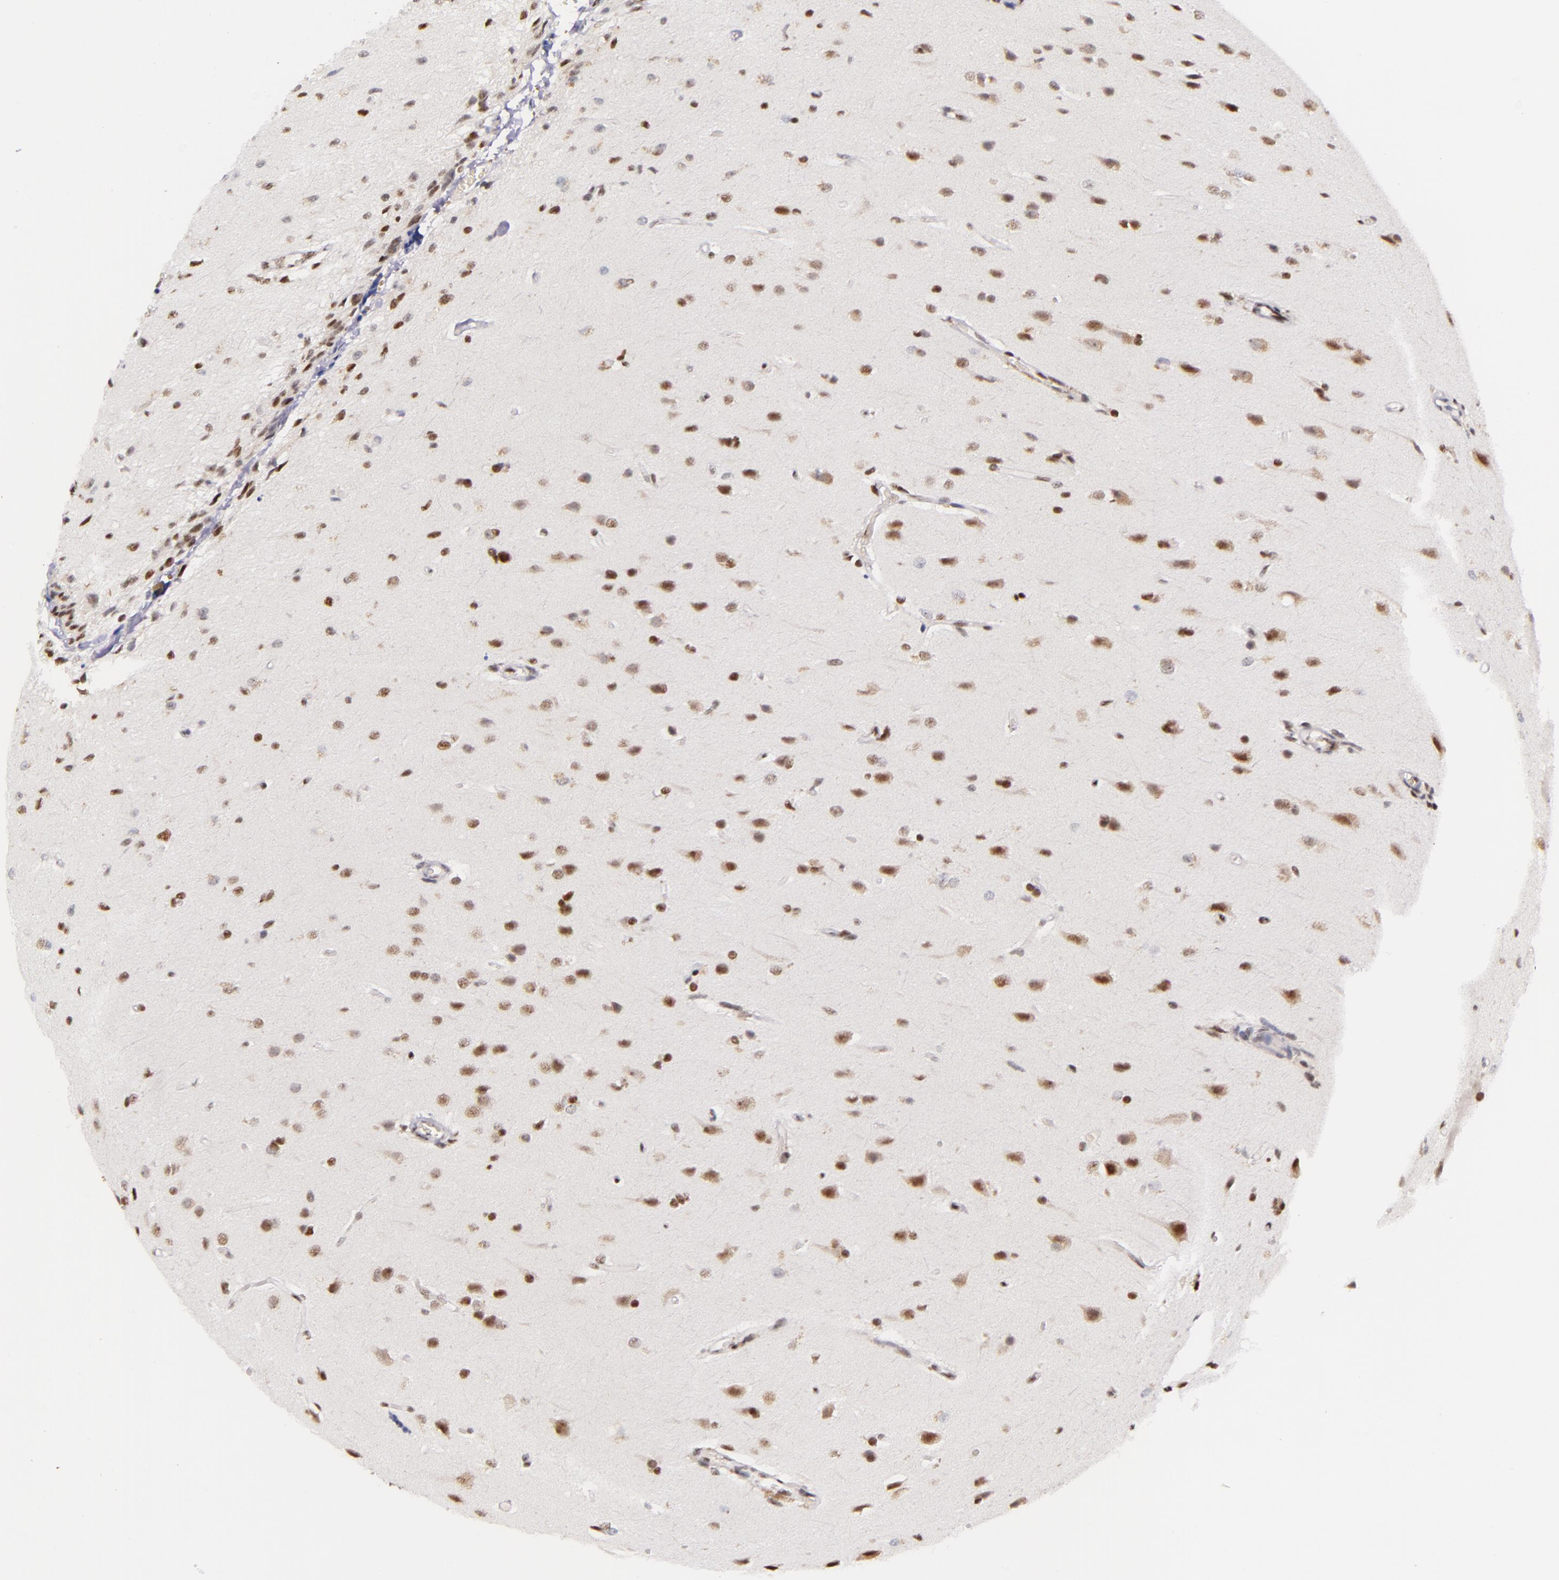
{"staining": {"intensity": "weak", "quantity": "25%-75%", "location": "nuclear"}, "tissue": "glioma", "cell_type": "Tumor cells", "image_type": "cancer", "snomed": [{"axis": "morphology", "description": "Glioma, malignant, High grade"}, {"axis": "topography", "description": "Brain"}], "caption": "A brown stain shows weak nuclear expression of a protein in malignant glioma (high-grade) tumor cells.", "gene": "GPKOW", "patient": {"sex": "male", "age": 68}}